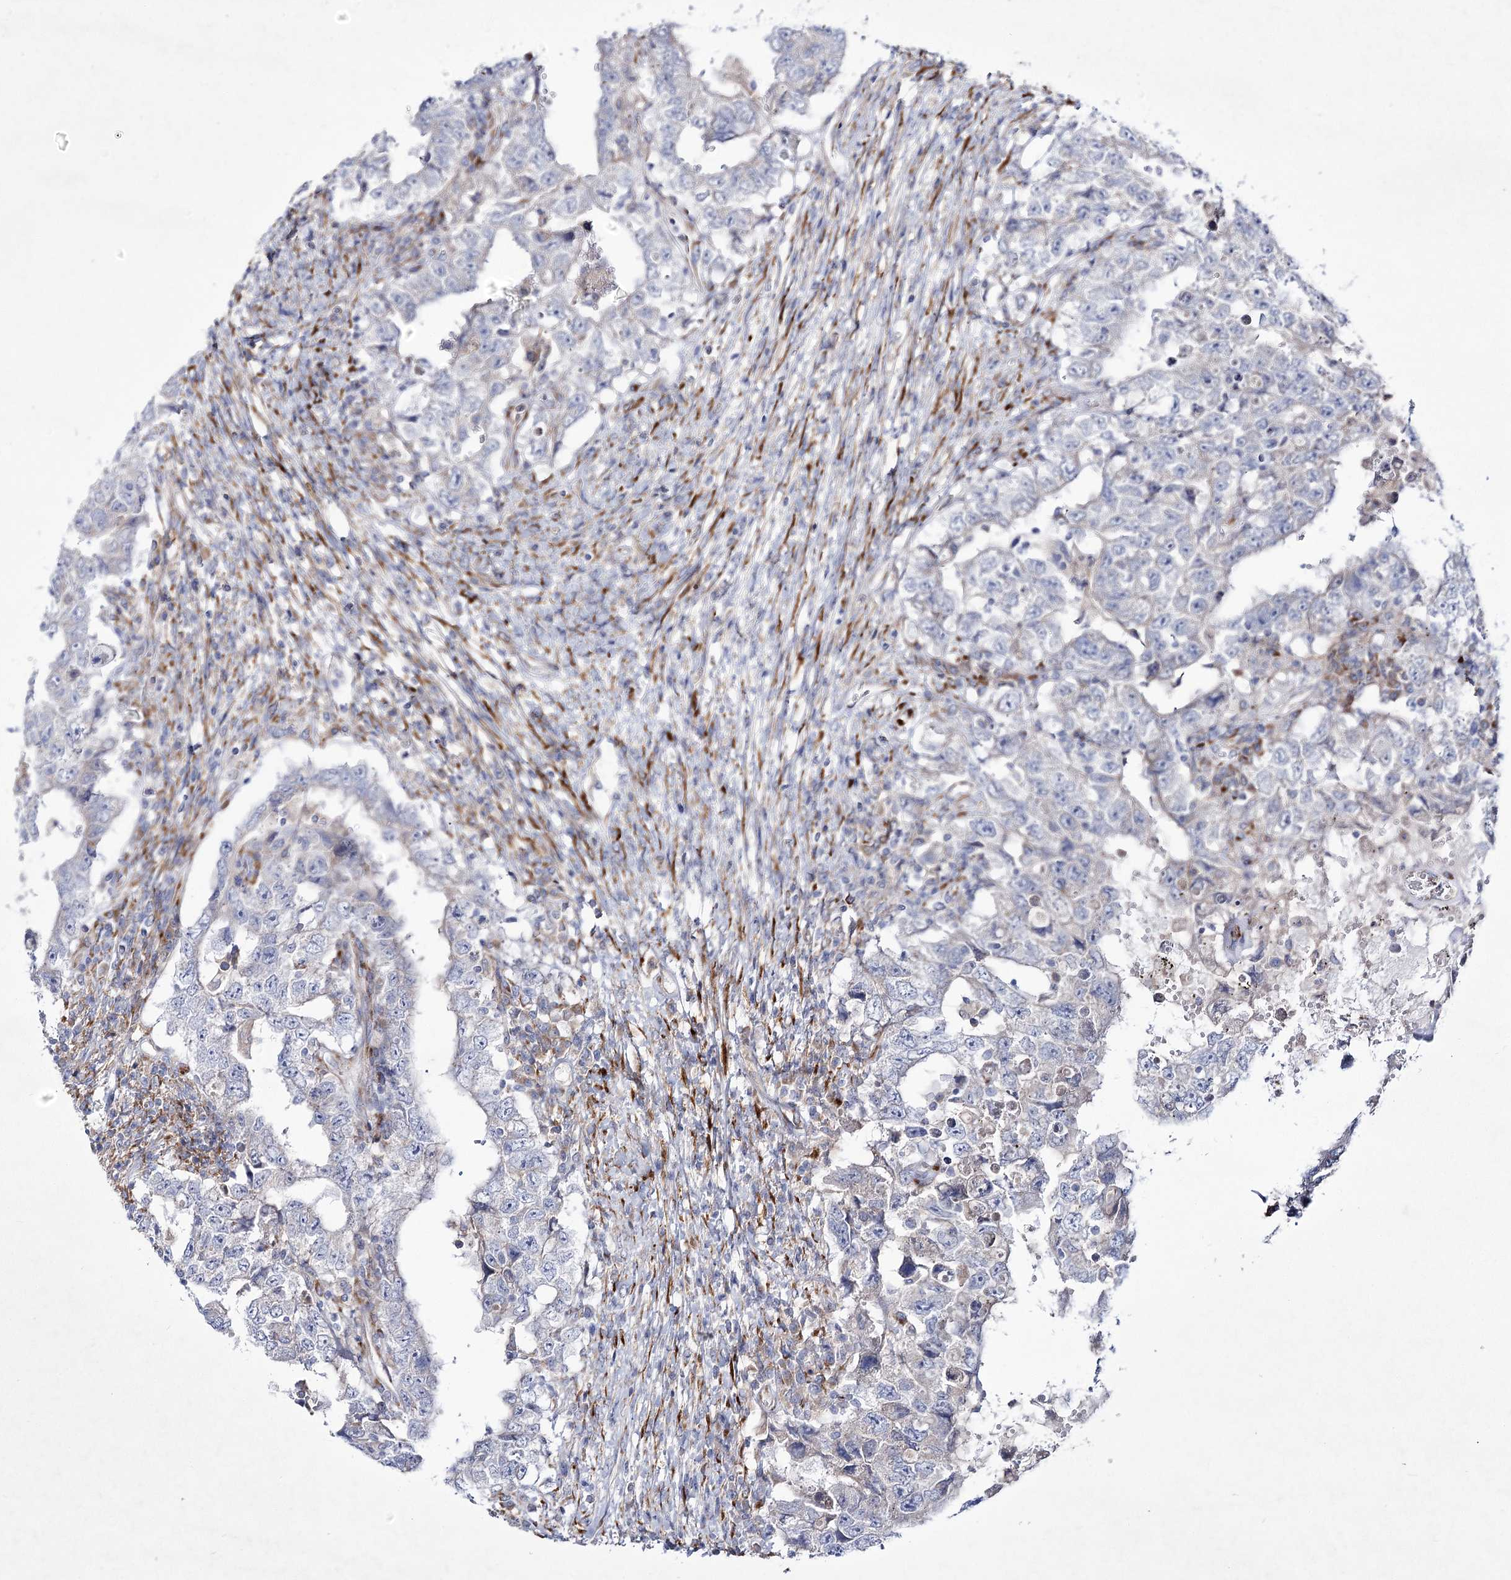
{"staining": {"intensity": "negative", "quantity": "none", "location": "none"}, "tissue": "testis cancer", "cell_type": "Tumor cells", "image_type": "cancer", "snomed": [{"axis": "morphology", "description": "Carcinoma, Embryonal, NOS"}, {"axis": "topography", "description": "Testis"}], "caption": "An image of testis cancer stained for a protein exhibits no brown staining in tumor cells.", "gene": "ARFGEF3", "patient": {"sex": "male", "age": 26}}